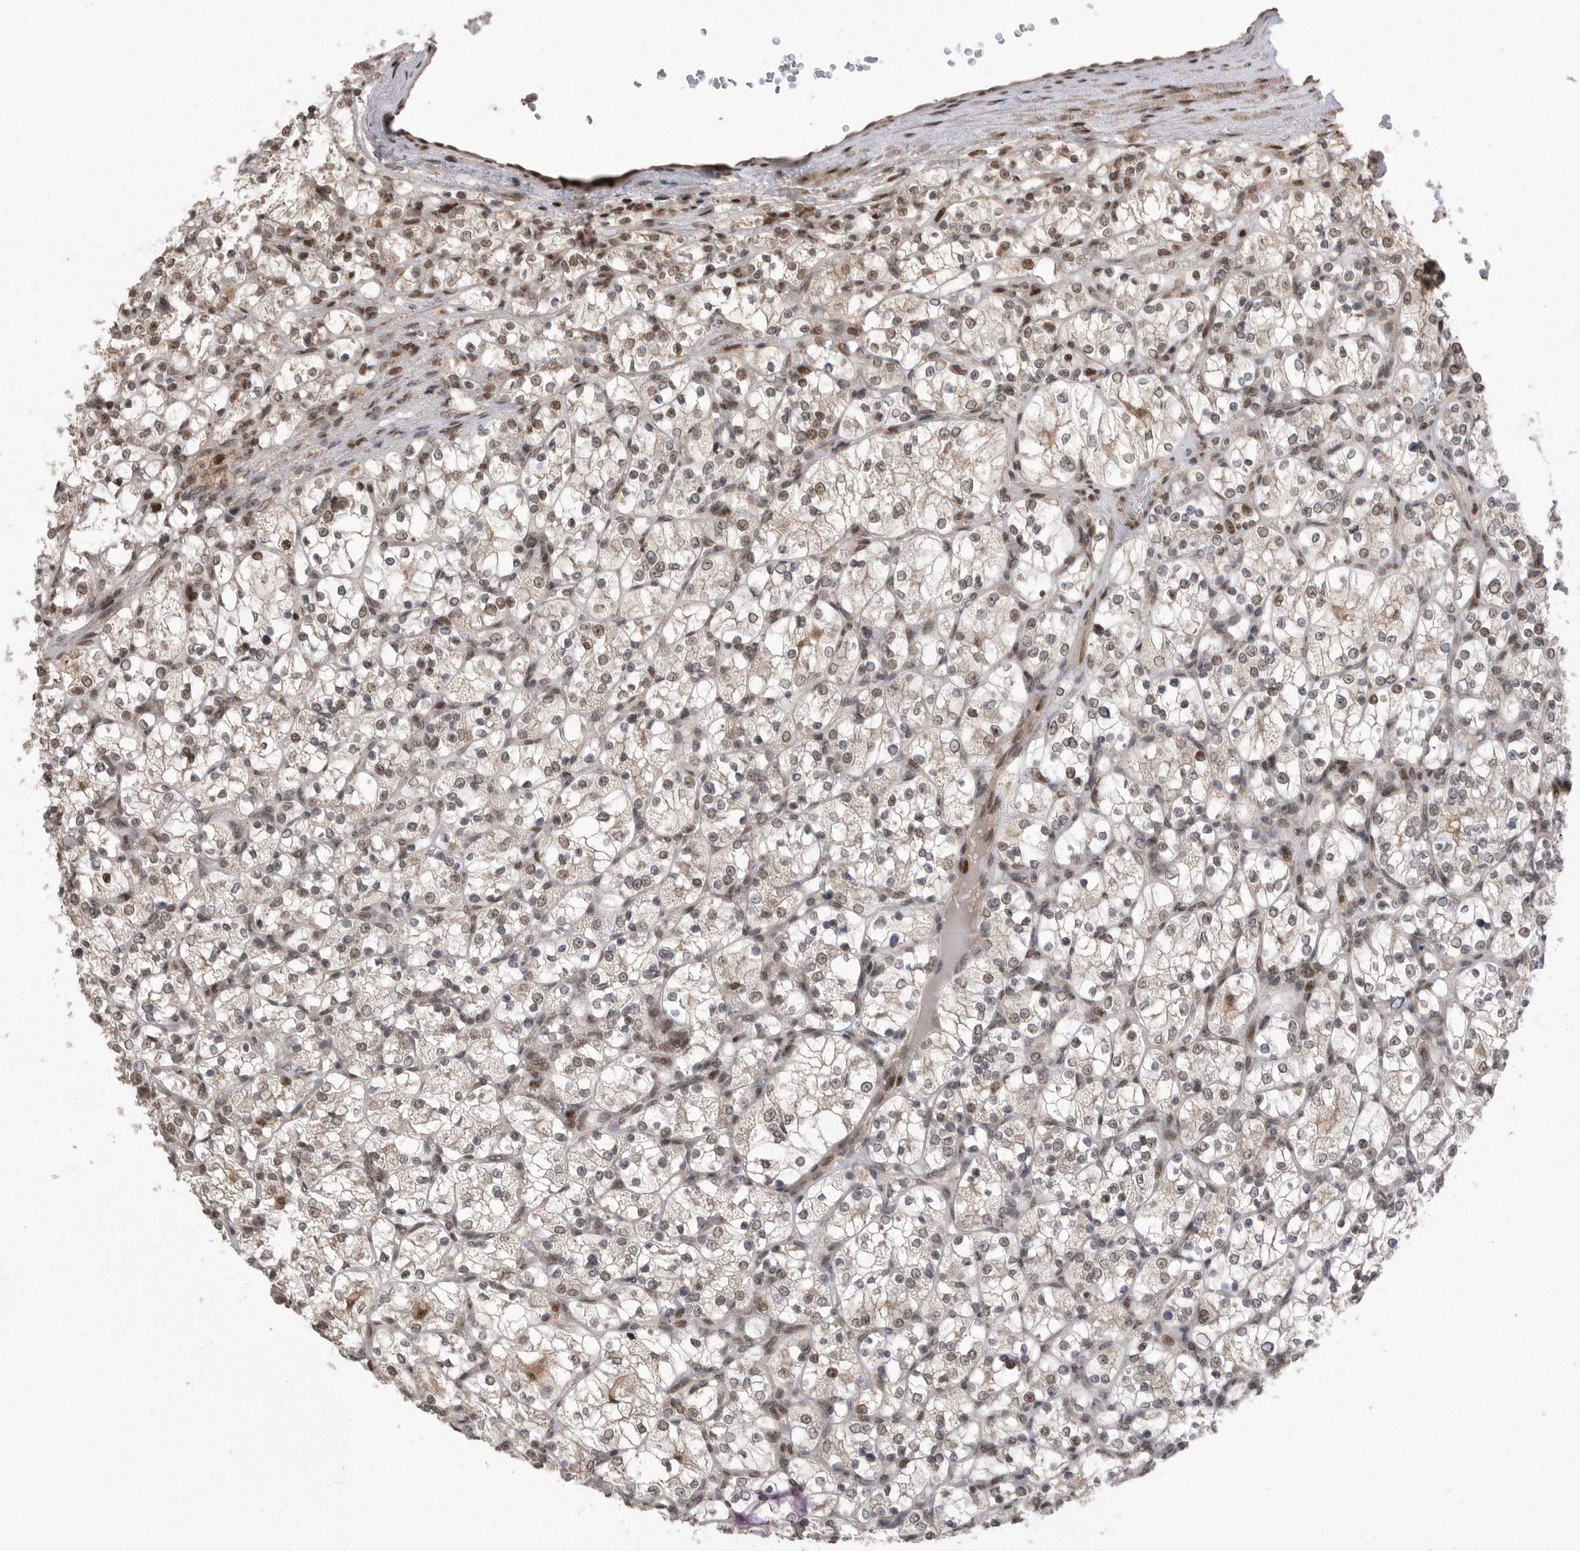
{"staining": {"intensity": "moderate", "quantity": "25%-75%", "location": "nuclear"}, "tissue": "renal cancer", "cell_type": "Tumor cells", "image_type": "cancer", "snomed": [{"axis": "morphology", "description": "Adenocarcinoma, NOS"}, {"axis": "topography", "description": "Kidney"}], "caption": "Protein expression analysis of human renal cancer reveals moderate nuclear expression in approximately 25%-75% of tumor cells.", "gene": "TDRD3", "patient": {"sex": "female", "age": 69}}